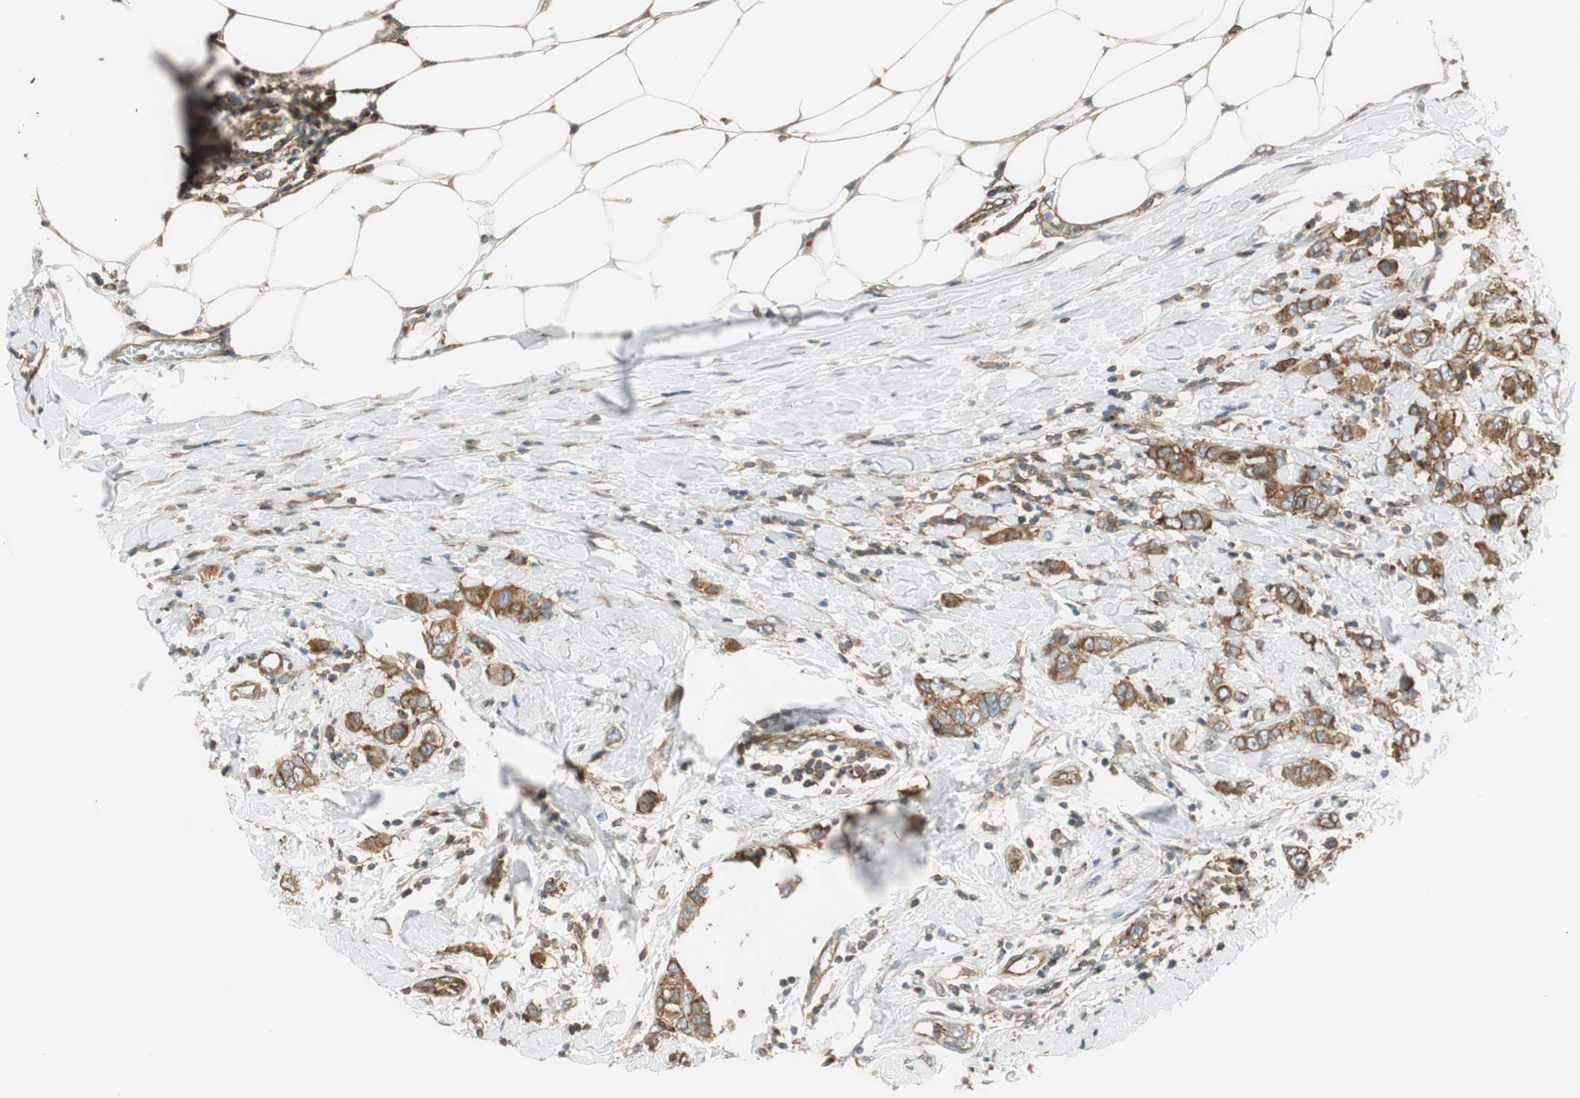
{"staining": {"intensity": "moderate", "quantity": ">75%", "location": "cytoplasmic/membranous"}, "tissue": "breast cancer", "cell_type": "Tumor cells", "image_type": "cancer", "snomed": [{"axis": "morphology", "description": "Duct carcinoma"}, {"axis": "topography", "description": "Breast"}], "caption": "Breast cancer (invasive ductal carcinoma) stained with a brown dye shows moderate cytoplasmic/membranous positive positivity in about >75% of tumor cells.", "gene": "PI4K2B", "patient": {"sex": "female", "age": 50}}